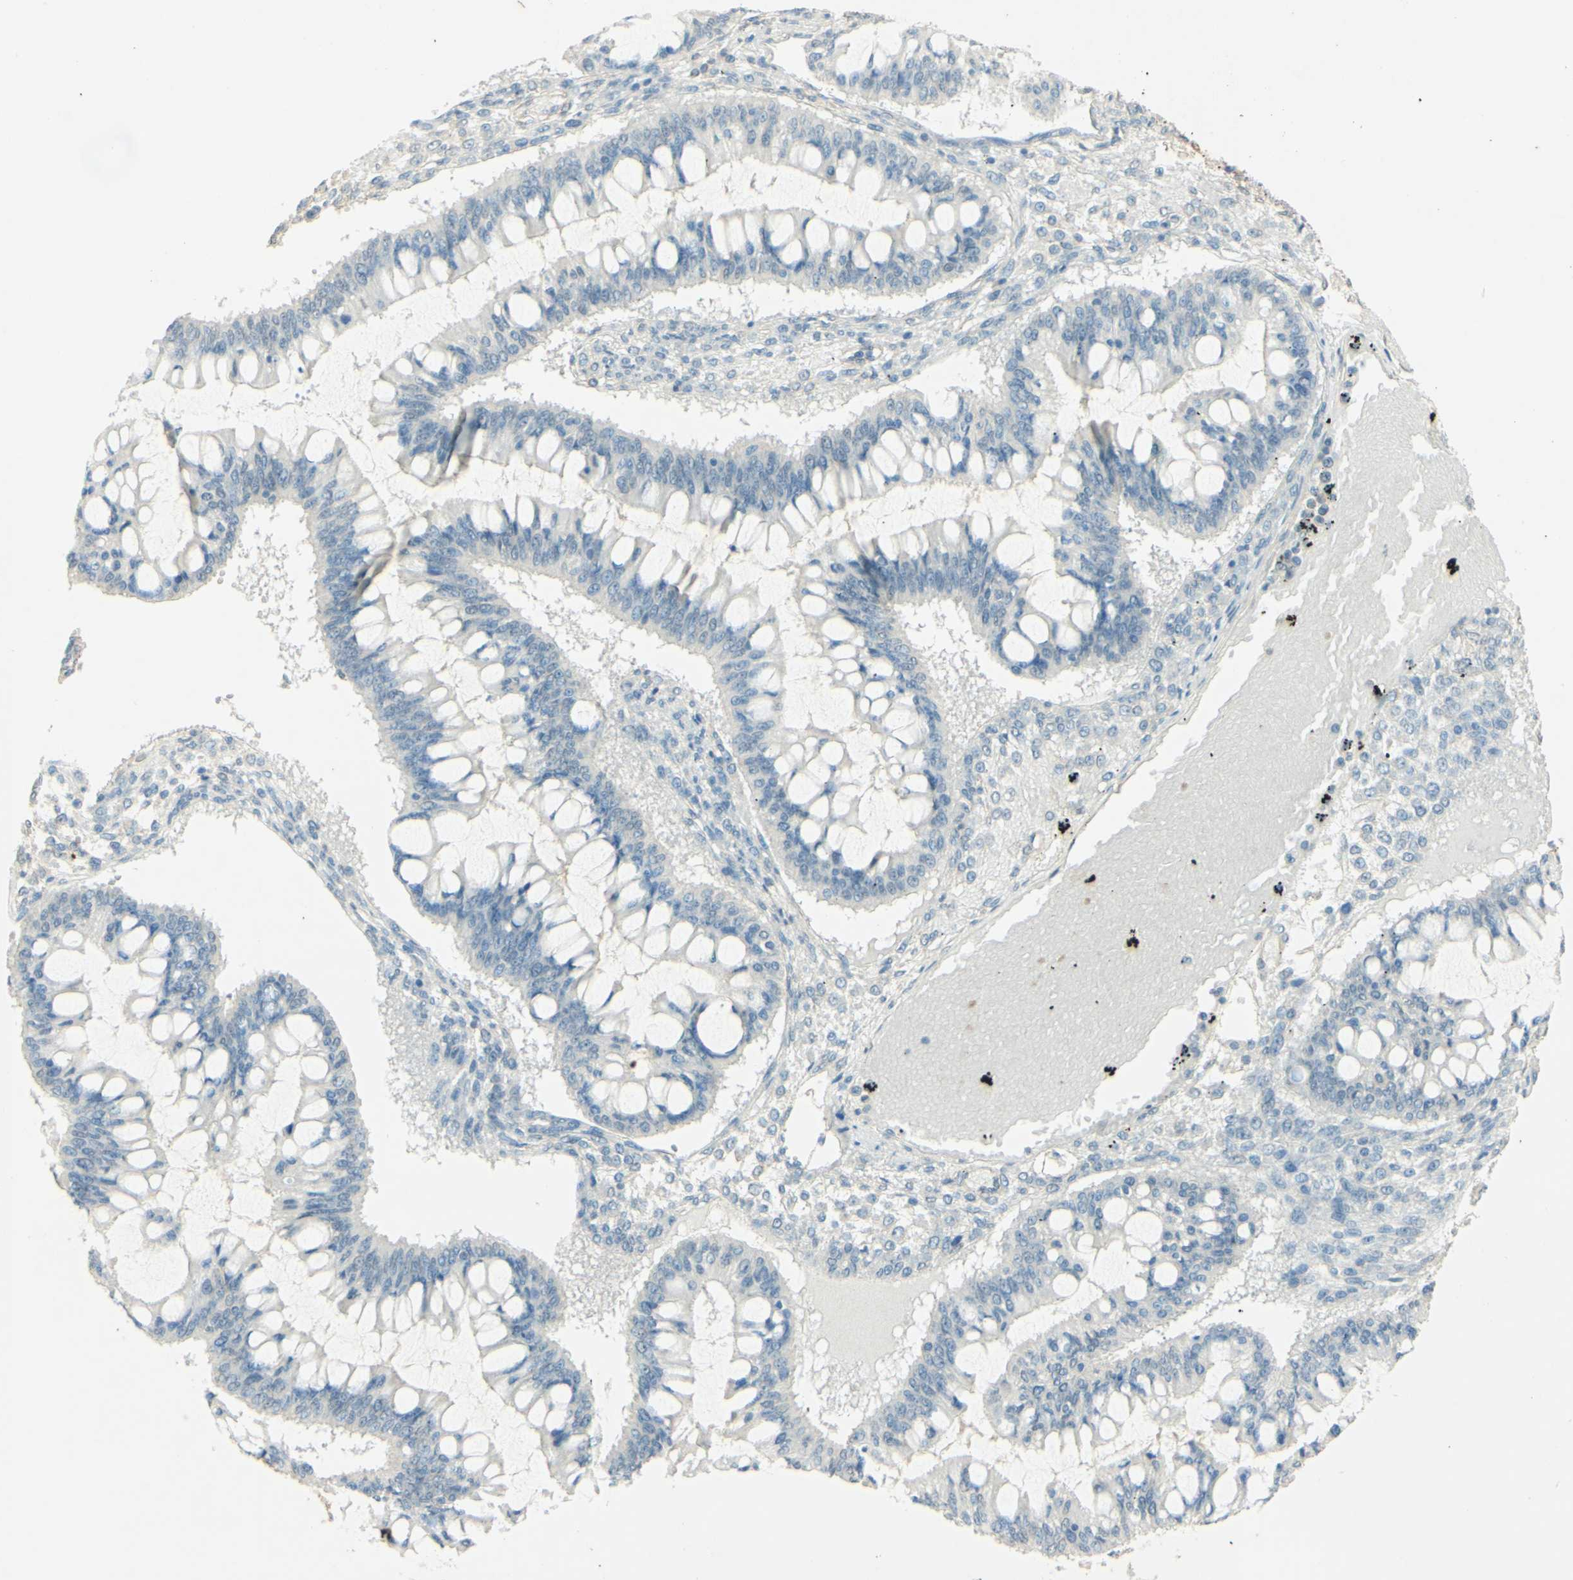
{"staining": {"intensity": "negative", "quantity": "none", "location": "none"}, "tissue": "ovarian cancer", "cell_type": "Tumor cells", "image_type": "cancer", "snomed": [{"axis": "morphology", "description": "Cystadenocarcinoma, mucinous, NOS"}, {"axis": "topography", "description": "Ovary"}], "caption": "Micrograph shows no protein positivity in tumor cells of ovarian cancer (mucinous cystadenocarcinoma) tissue.", "gene": "TNN", "patient": {"sex": "female", "age": 73}}